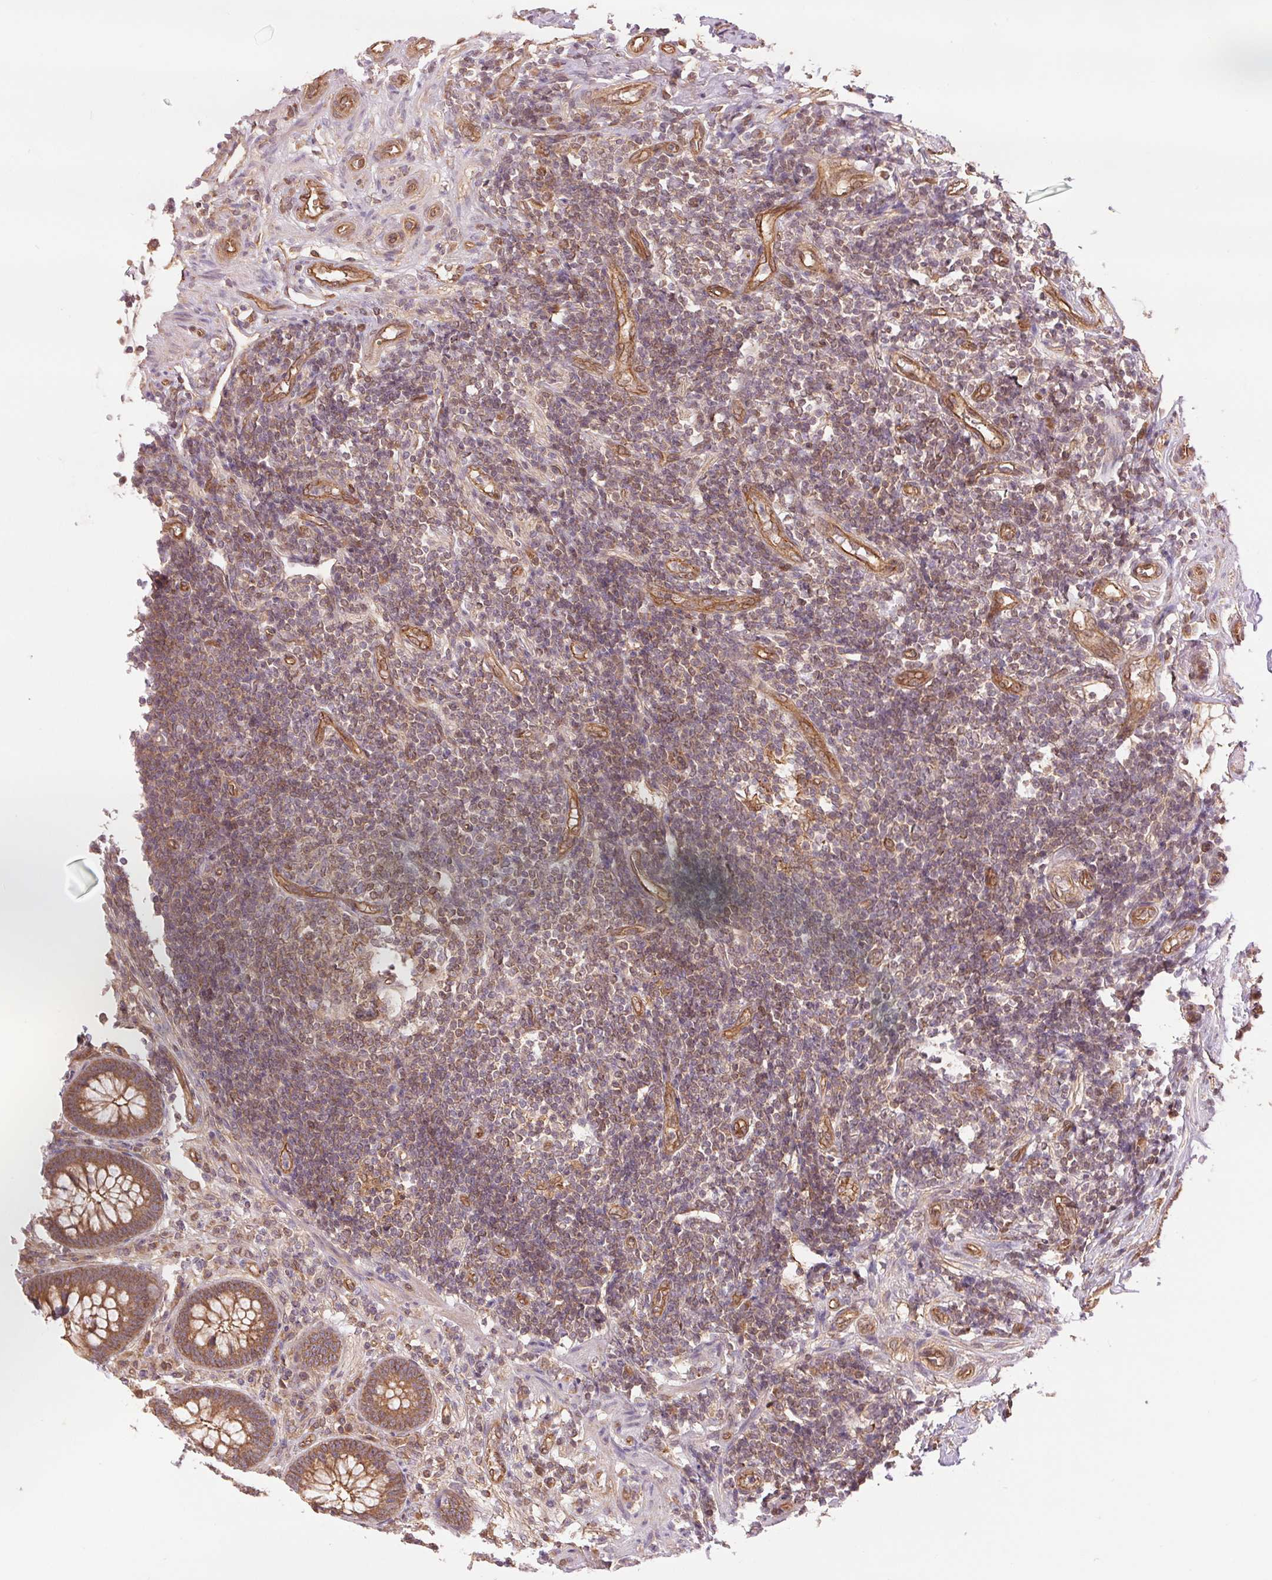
{"staining": {"intensity": "moderate", "quantity": ">75%", "location": "cytoplasmic/membranous"}, "tissue": "appendix", "cell_type": "Glandular cells", "image_type": "normal", "snomed": [{"axis": "morphology", "description": "Normal tissue, NOS"}, {"axis": "topography", "description": "Appendix"}], "caption": "Protein staining shows moderate cytoplasmic/membranous expression in approximately >75% of glandular cells in unremarkable appendix.", "gene": "STARD7", "patient": {"sex": "female", "age": 57}}